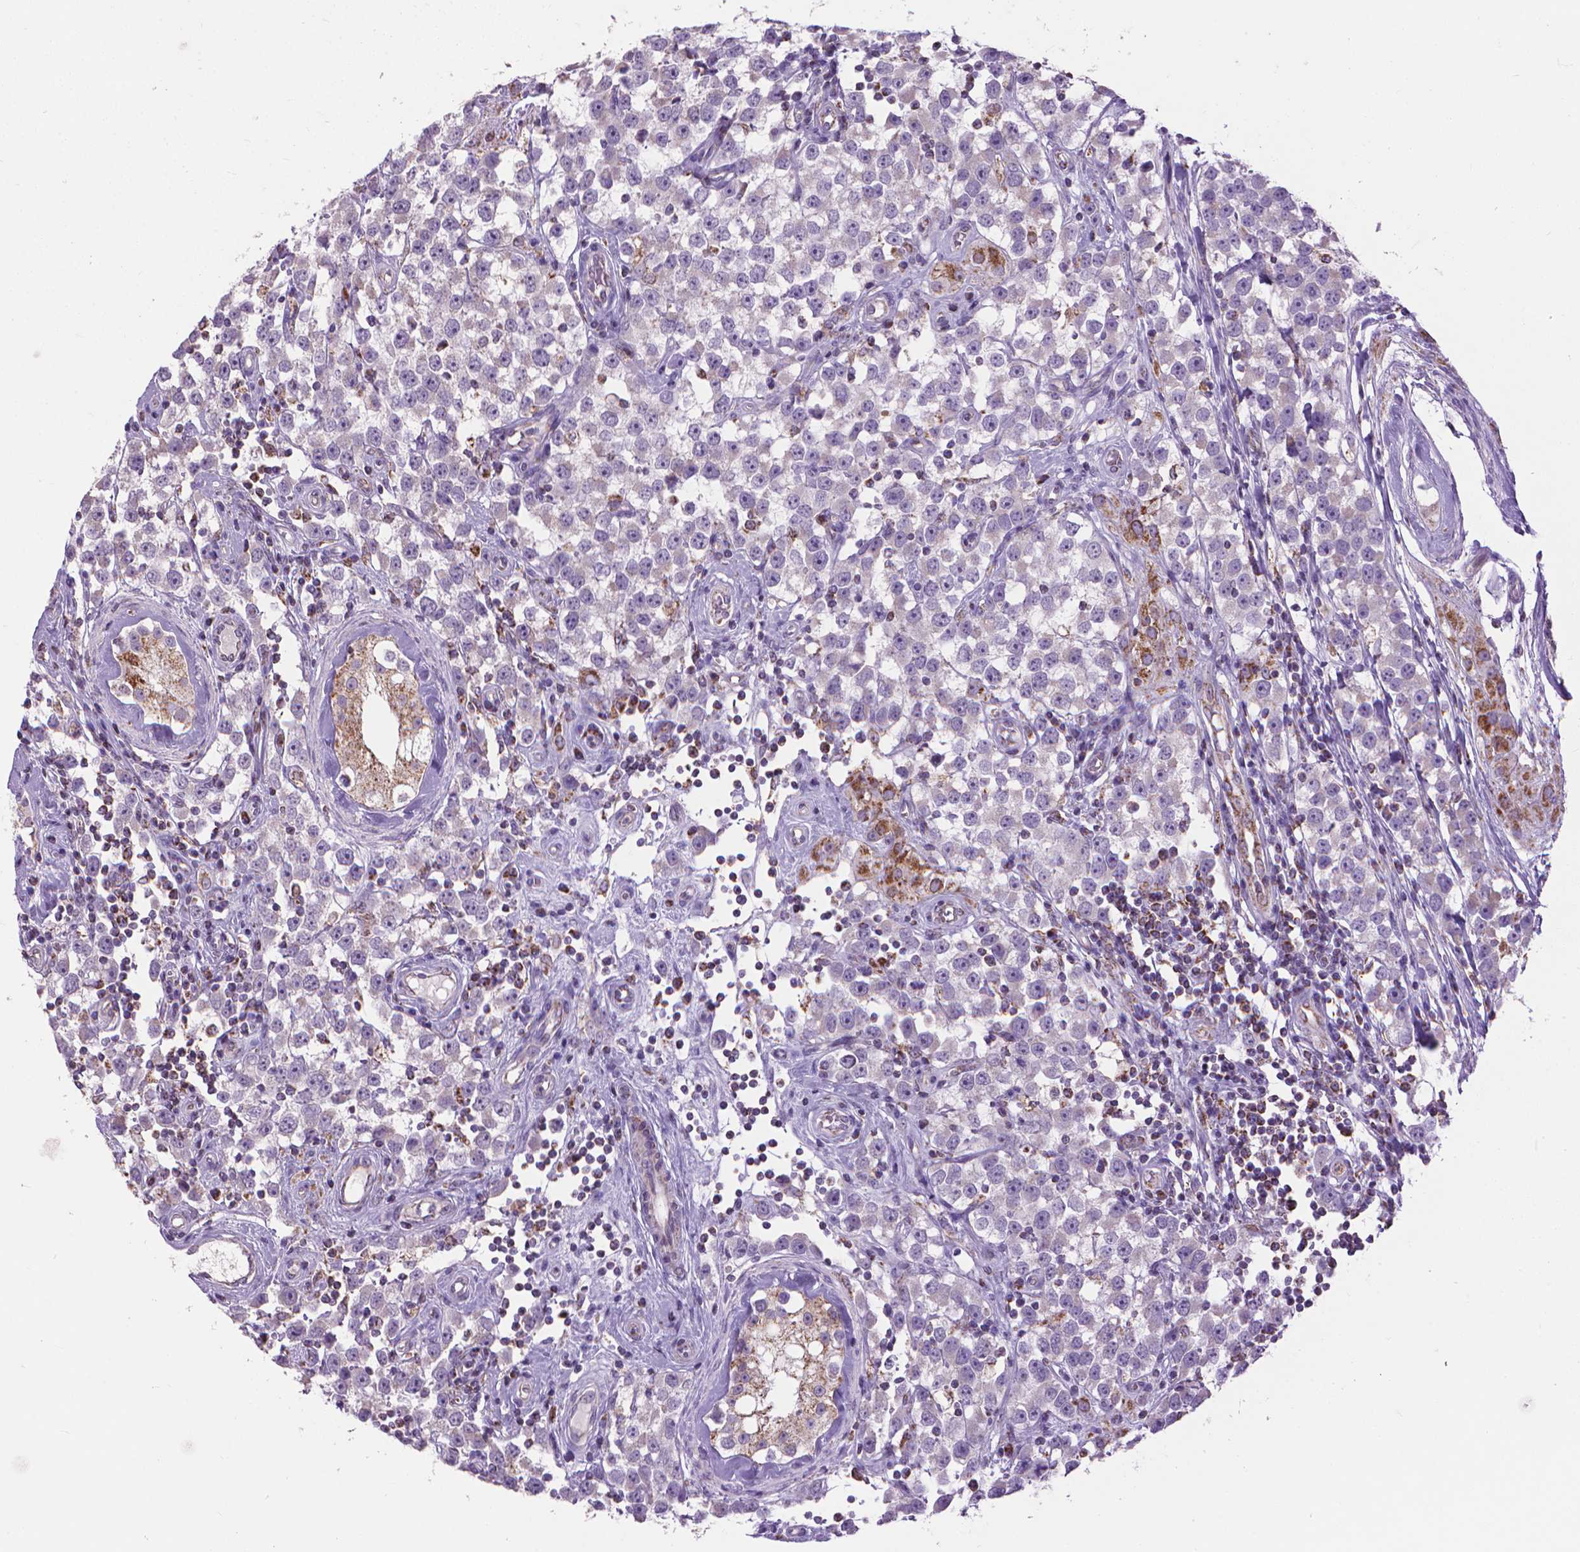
{"staining": {"intensity": "negative", "quantity": "none", "location": "none"}, "tissue": "testis cancer", "cell_type": "Tumor cells", "image_type": "cancer", "snomed": [{"axis": "morphology", "description": "Seminoma, NOS"}, {"axis": "topography", "description": "Testis"}], "caption": "High power microscopy photomicrograph of an immunohistochemistry (IHC) histopathology image of testis seminoma, revealing no significant positivity in tumor cells. Nuclei are stained in blue.", "gene": "VDAC1", "patient": {"sex": "male", "age": 34}}